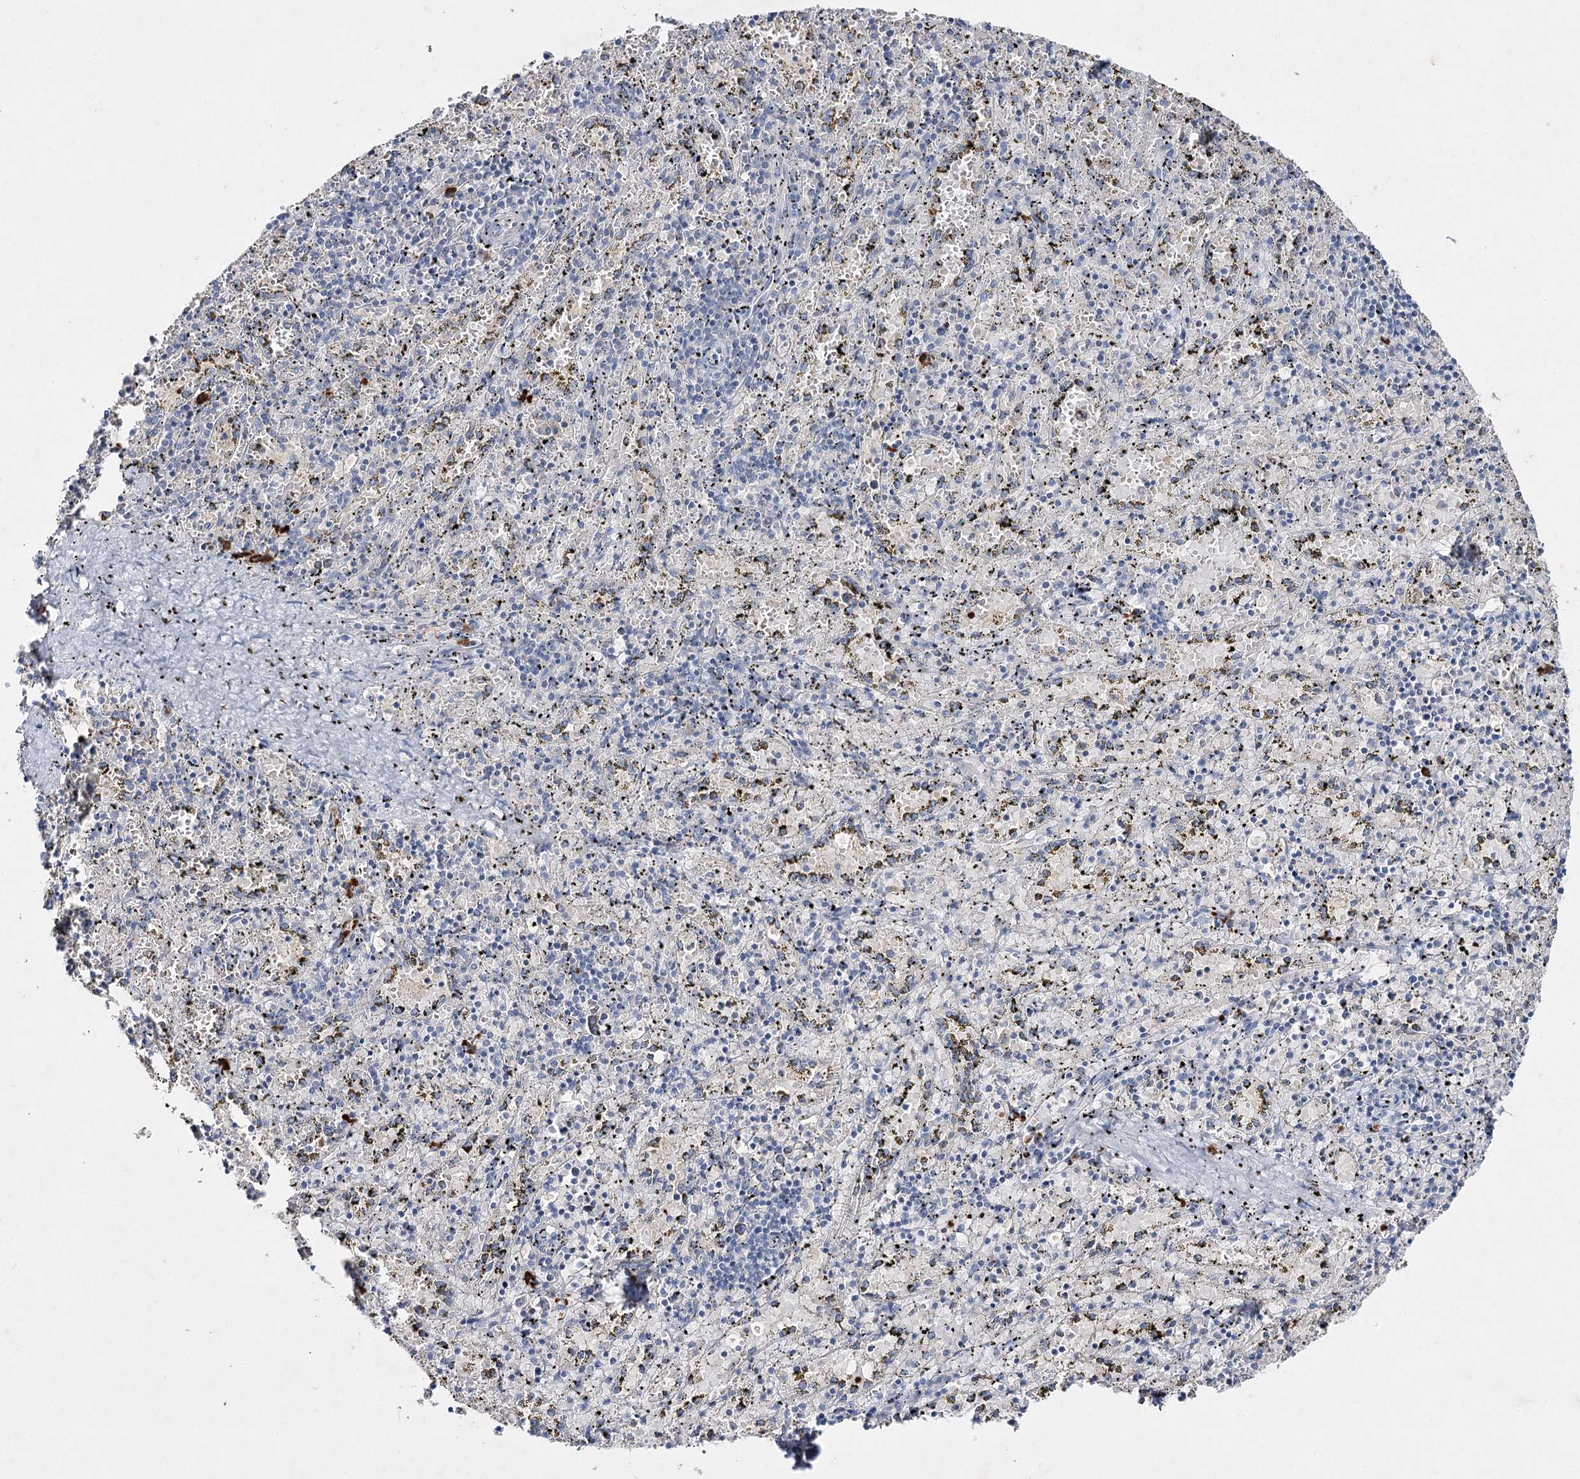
{"staining": {"intensity": "negative", "quantity": "none", "location": "none"}, "tissue": "spleen", "cell_type": "Cells in red pulp", "image_type": "normal", "snomed": [{"axis": "morphology", "description": "Normal tissue, NOS"}, {"axis": "topography", "description": "Spleen"}], "caption": "High power microscopy histopathology image of an immunohistochemistry image of normal spleen, revealing no significant positivity in cells in red pulp. (DAB (3,3'-diaminobenzidine) IHC, high magnification).", "gene": "IL1RAP", "patient": {"sex": "male", "age": 11}}